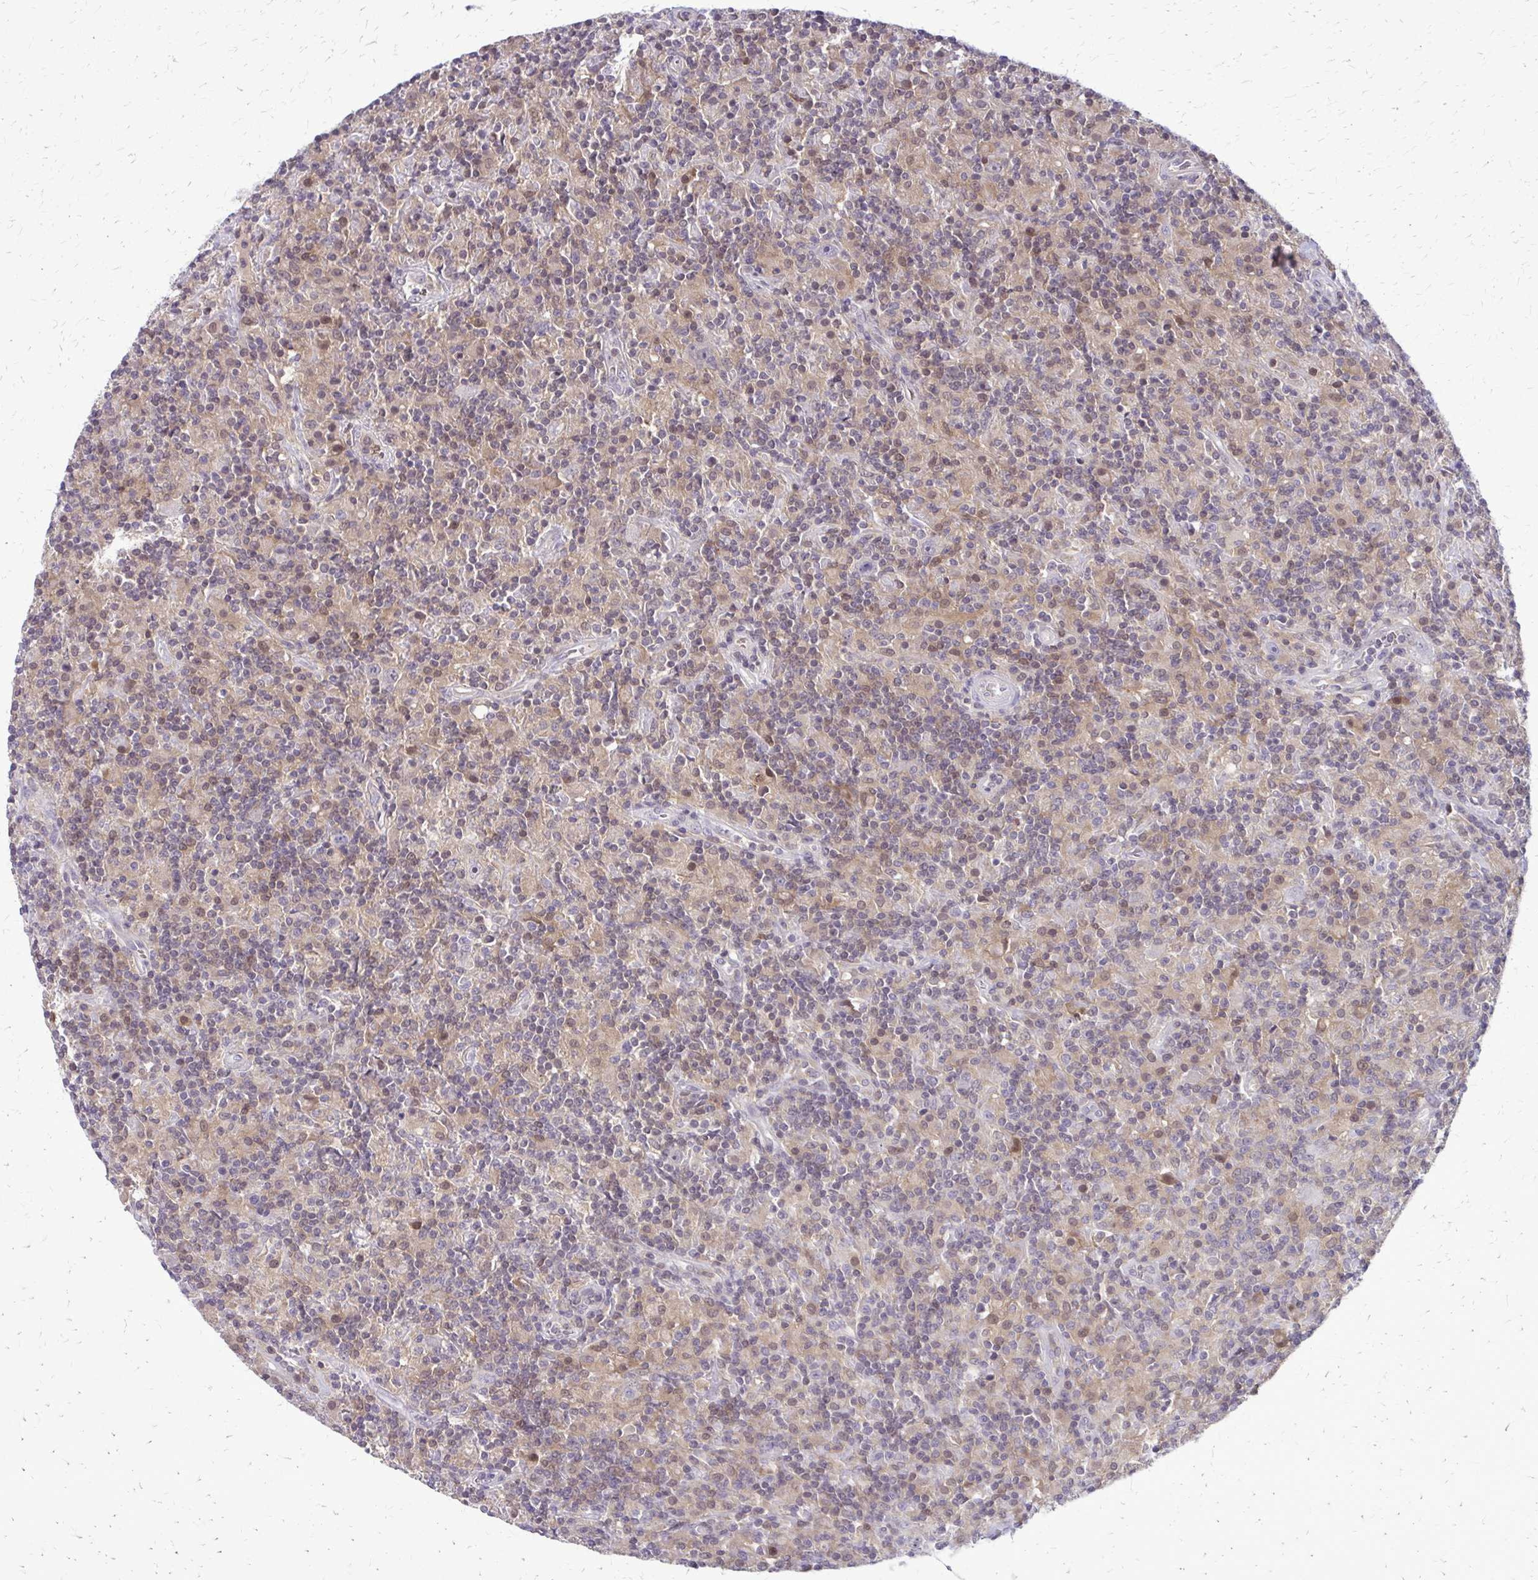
{"staining": {"intensity": "negative", "quantity": "none", "location": "none"}, "tissue": "lymphoma", "cell_type": "Tumor cells", "image_type": "cancer", "snomed": [{"axis": "morphology", "description": "Hodgkin's disease, NOS"}, {"axis": "topography", "description": "Lymph node"}], "caption": "The histopathology image displays no staining of tumor cells in lymphoma.", "gene": "GLRX", "patient": {"sex": "male", "age": 70}}